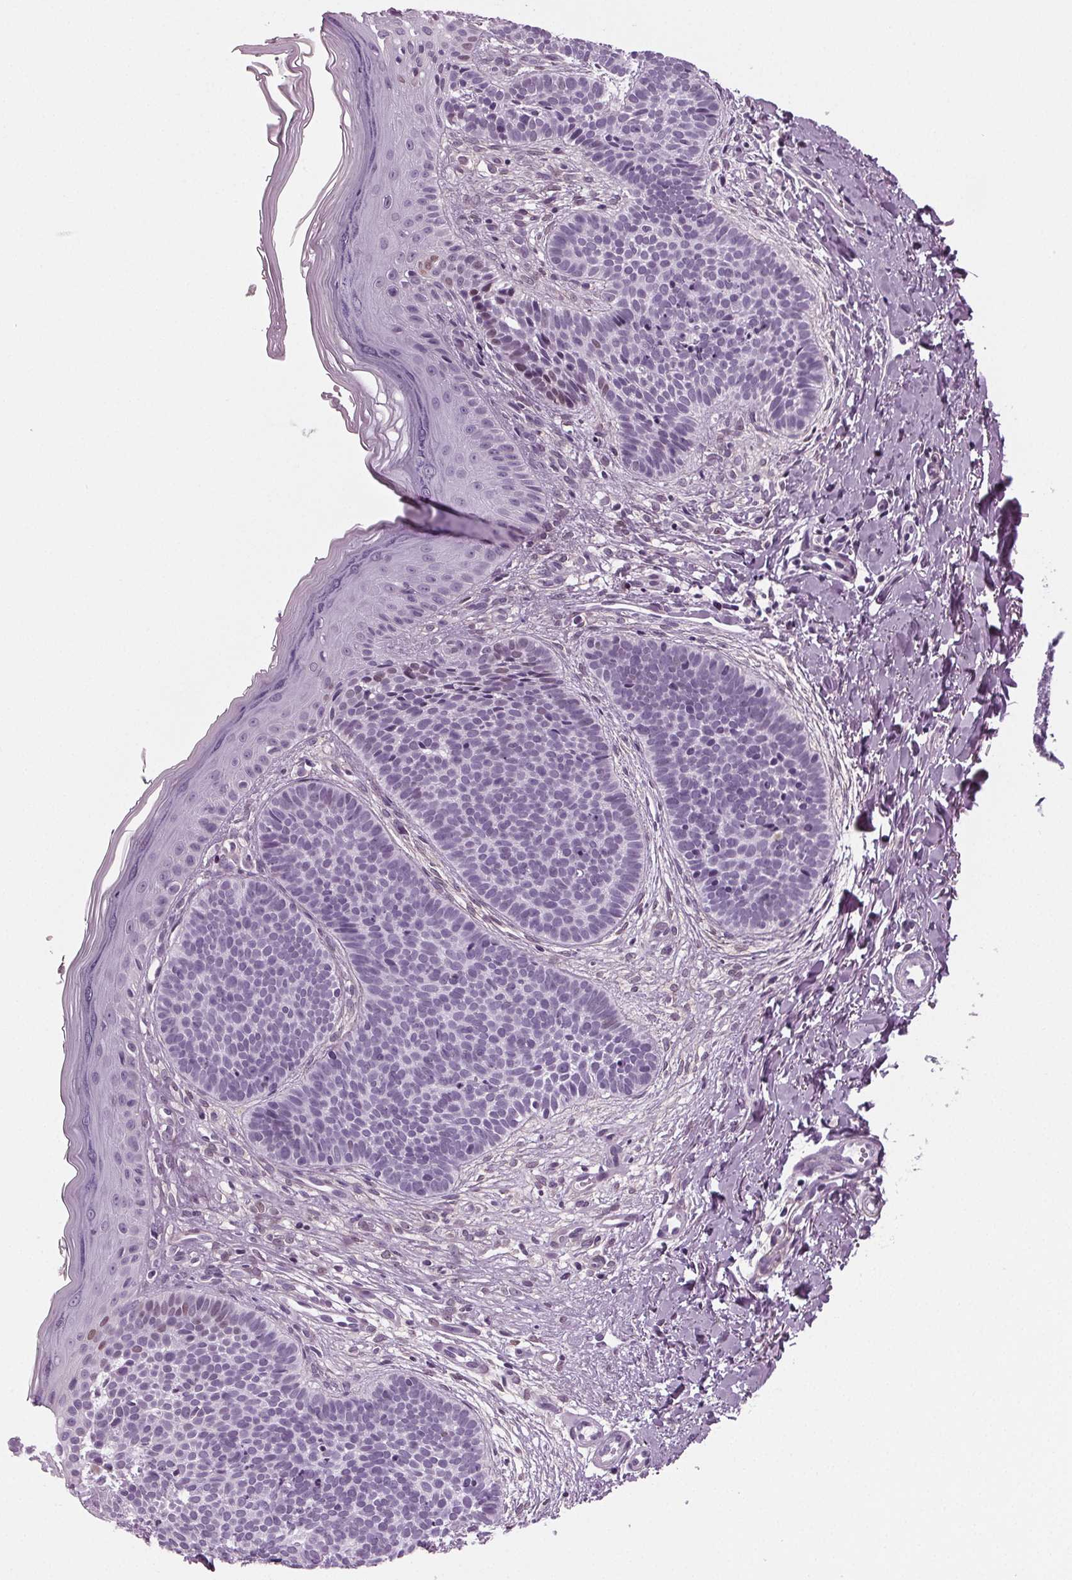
{"staining": {"intensity": "negative", "quantity": "none", "location": "none"}, "tissue": "skin cancer", "cell_type": "Tumor cells", "image_type": "cancer", "snomed": [{"axis": "morphology", "description": "Basal cell carcinoma"}, {"axis": "topography", "description": "Skin"}], "caption": "Skin basal cell carcinoma was stained to show a protein in brown. There is no significant staining in tumor cells.", "gene": "BHLHE22", "patient": {"sex": "female", "age": 70}}